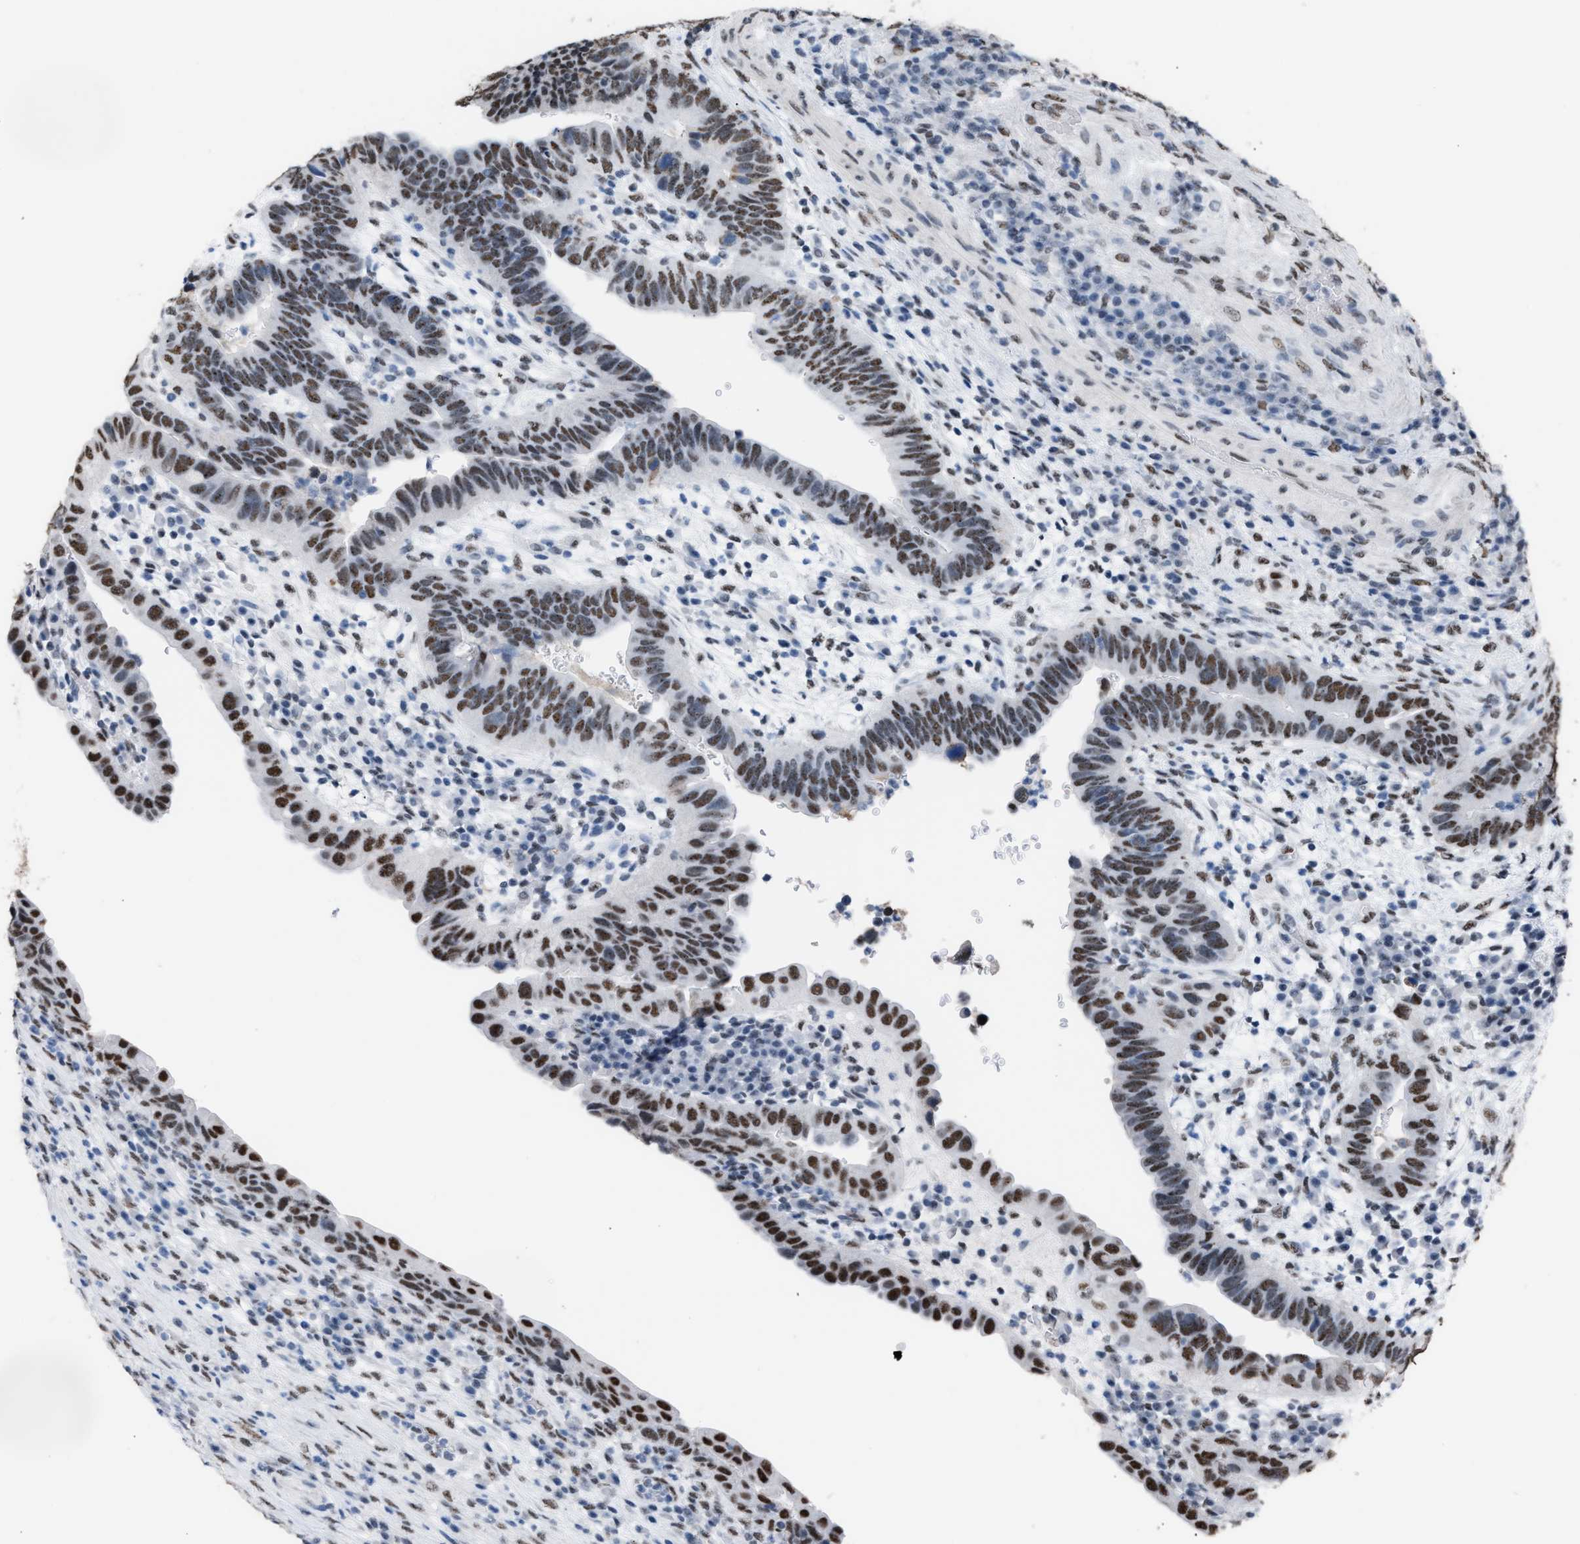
{"staining": {"intensity": "strong", "quantity": ">75%", "location": "nuclear"}, "tissue": "urothelial cancer", "cell_type": "Tumor cells", "image_type": "cancer", "snomed": [{"axis": "morphology", "description": "Urothelial carcinoma, High grade"}, {"axis": "topography", "description": "Urinary bladder"}], "caption": "Urothelial cancer stained with immunohistochemistry demonstrates strong nuclear expression in about >75% of tumor cells.", "gene": "CCAR2", "patient": {"sex": "female", "age": 82}}